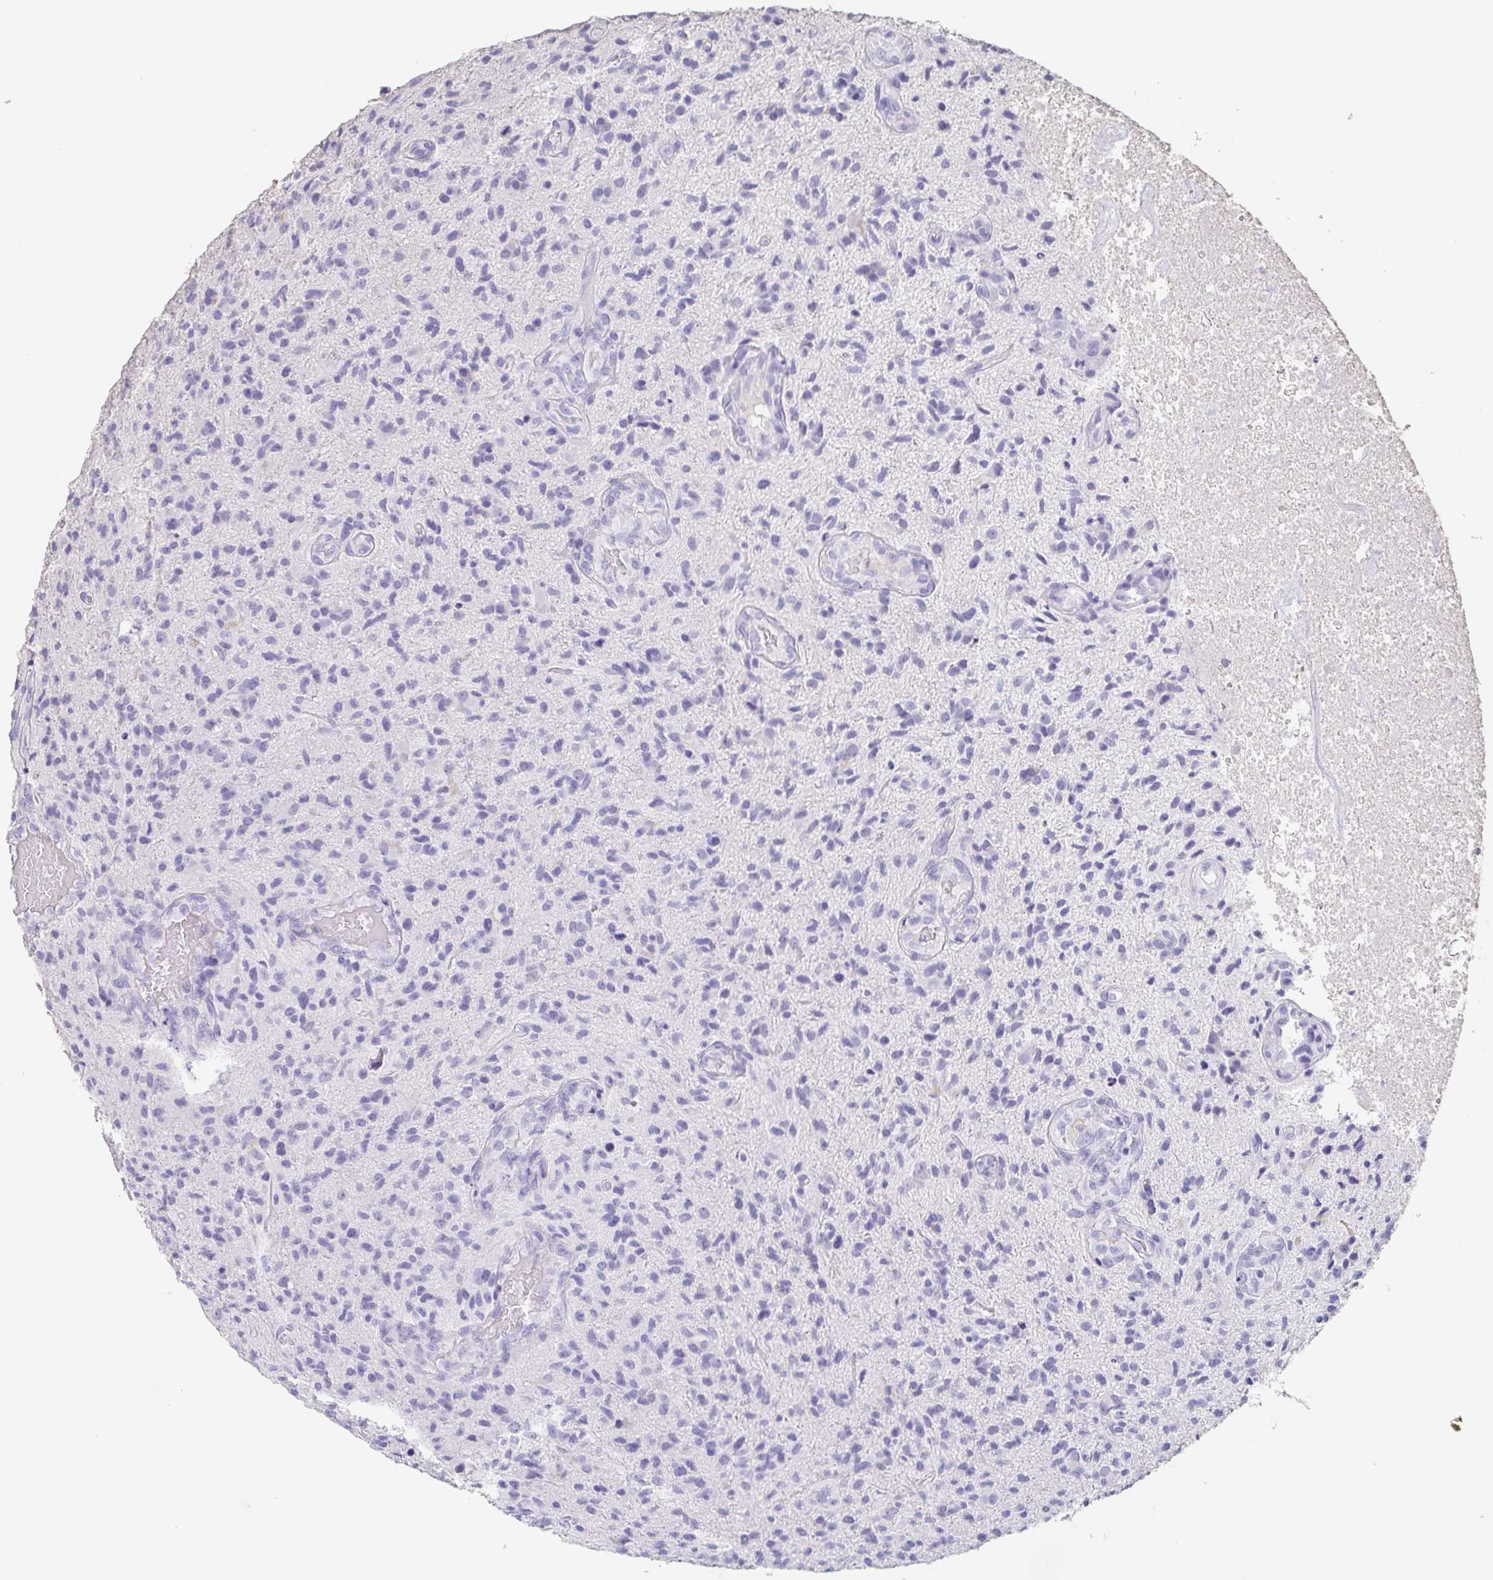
{"staining": {"intensity": "negative", "quantity": "none", "location": "none"}, "tissue": "glioma", "cell_type": "Tumor cells", "image_type": "cancer", "snomed": [{"axis": "morphology", "description": "Glioma, malignant, High grade"}, {"axis": "topography", "description": "Brain"}], "caption": "The IHC histopathology image has no significant positivity in tumor cells of malignant glioma (high-grade) tissue. (DAB (3,3'-diaminobenzidine) IHC, high magnification).", "gene": "BPIFA2", "patient": {"sex": "male", "age": 55}}